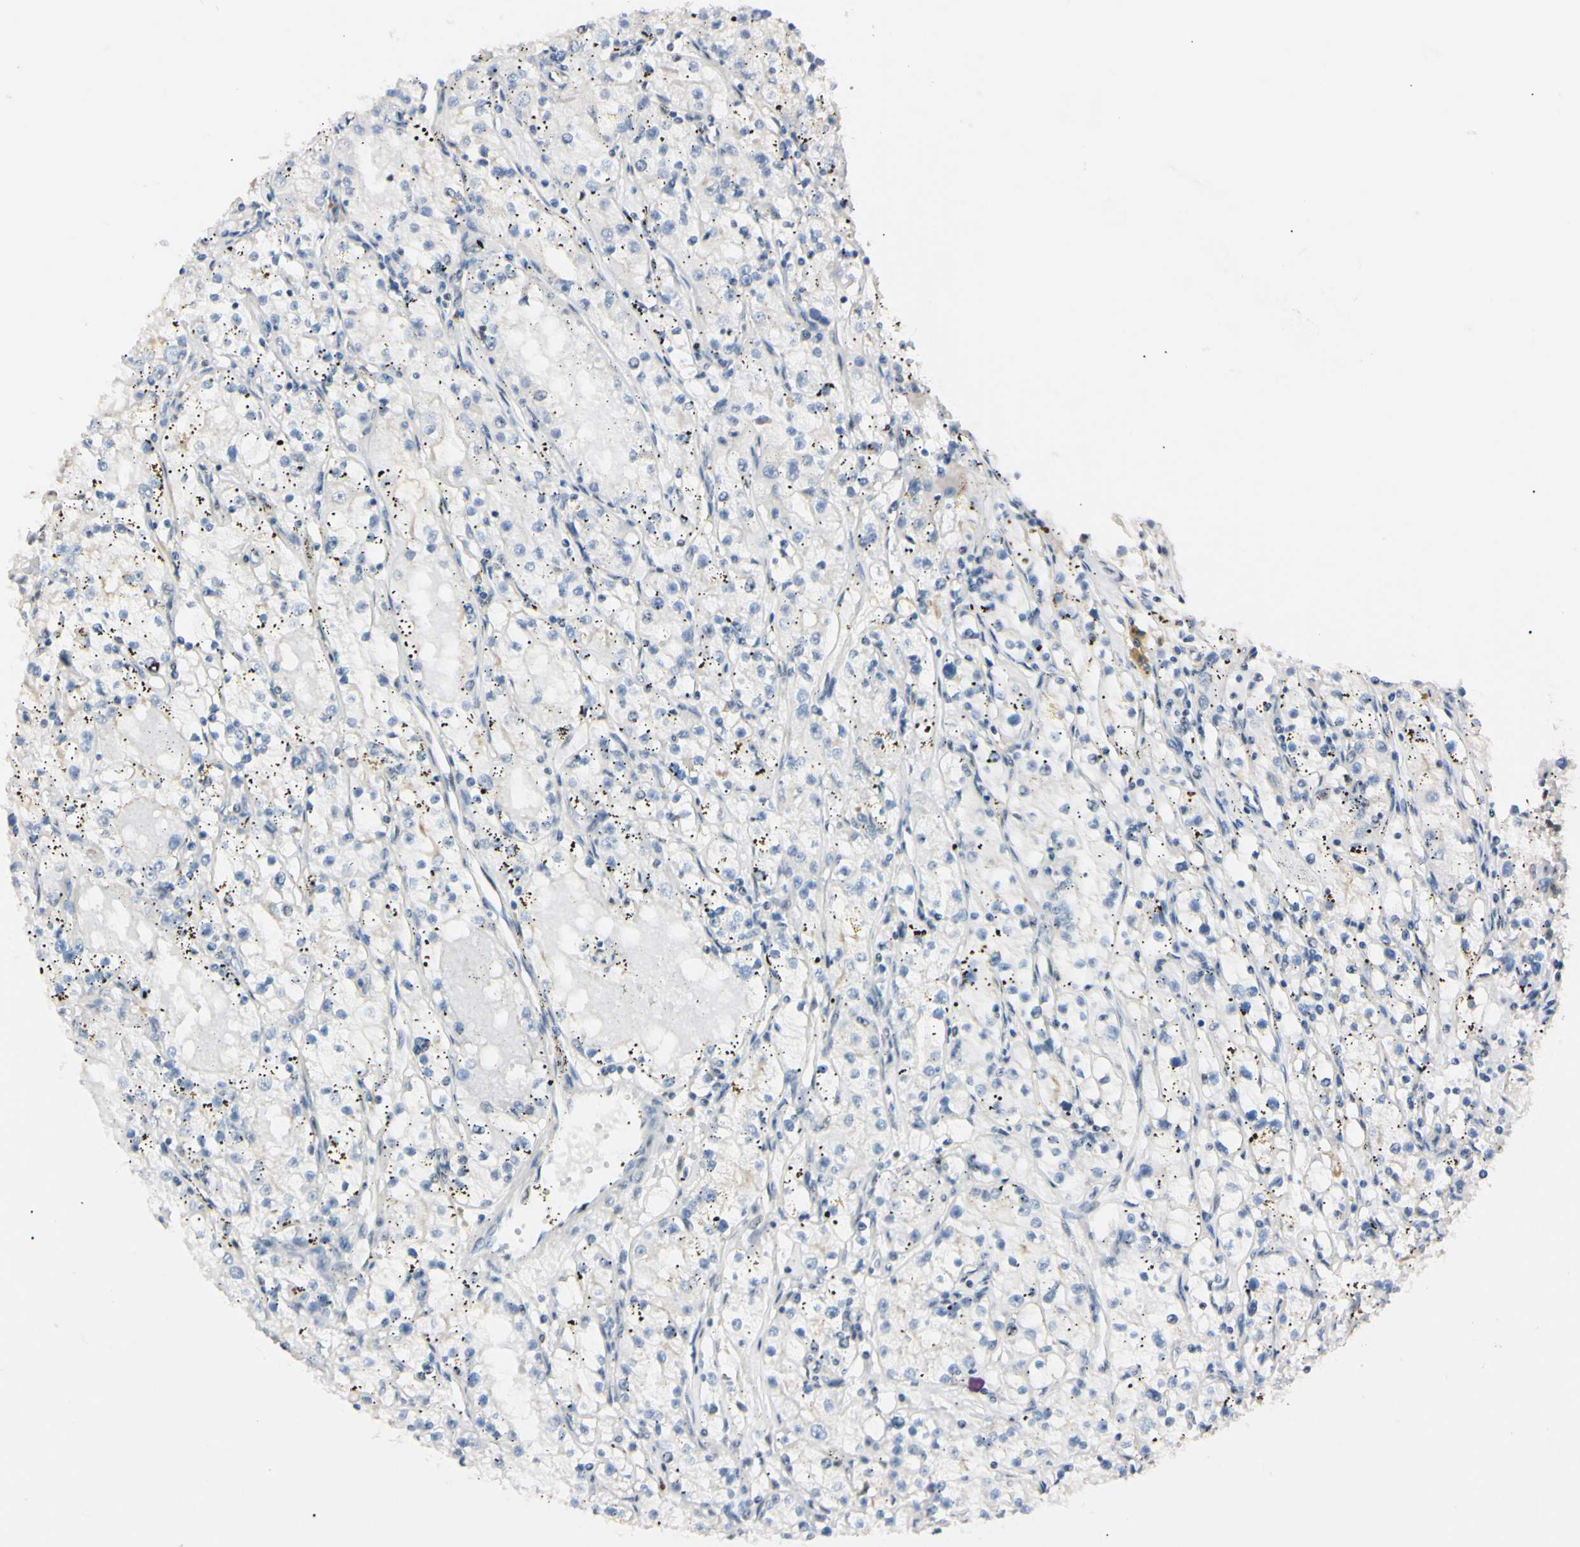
{"staining": {"intensity": "negative", "quantity": "none", "location": "none"}, "tissue": "renal cancer", "cell_type": "Tumor cells", "image_type": "cancer", "snomed": [{"axis": "morphology", "description": "Adenocarcinoma, NOS"}, {"axis": "topography", "description": "Kidney"}], "caption": "Photomicrograph shows no protein staining in tumor cells of renal adenocarcinoma tissue.", "gene": "ZNF134", "patient": {"sex": "male", "age": 56}}